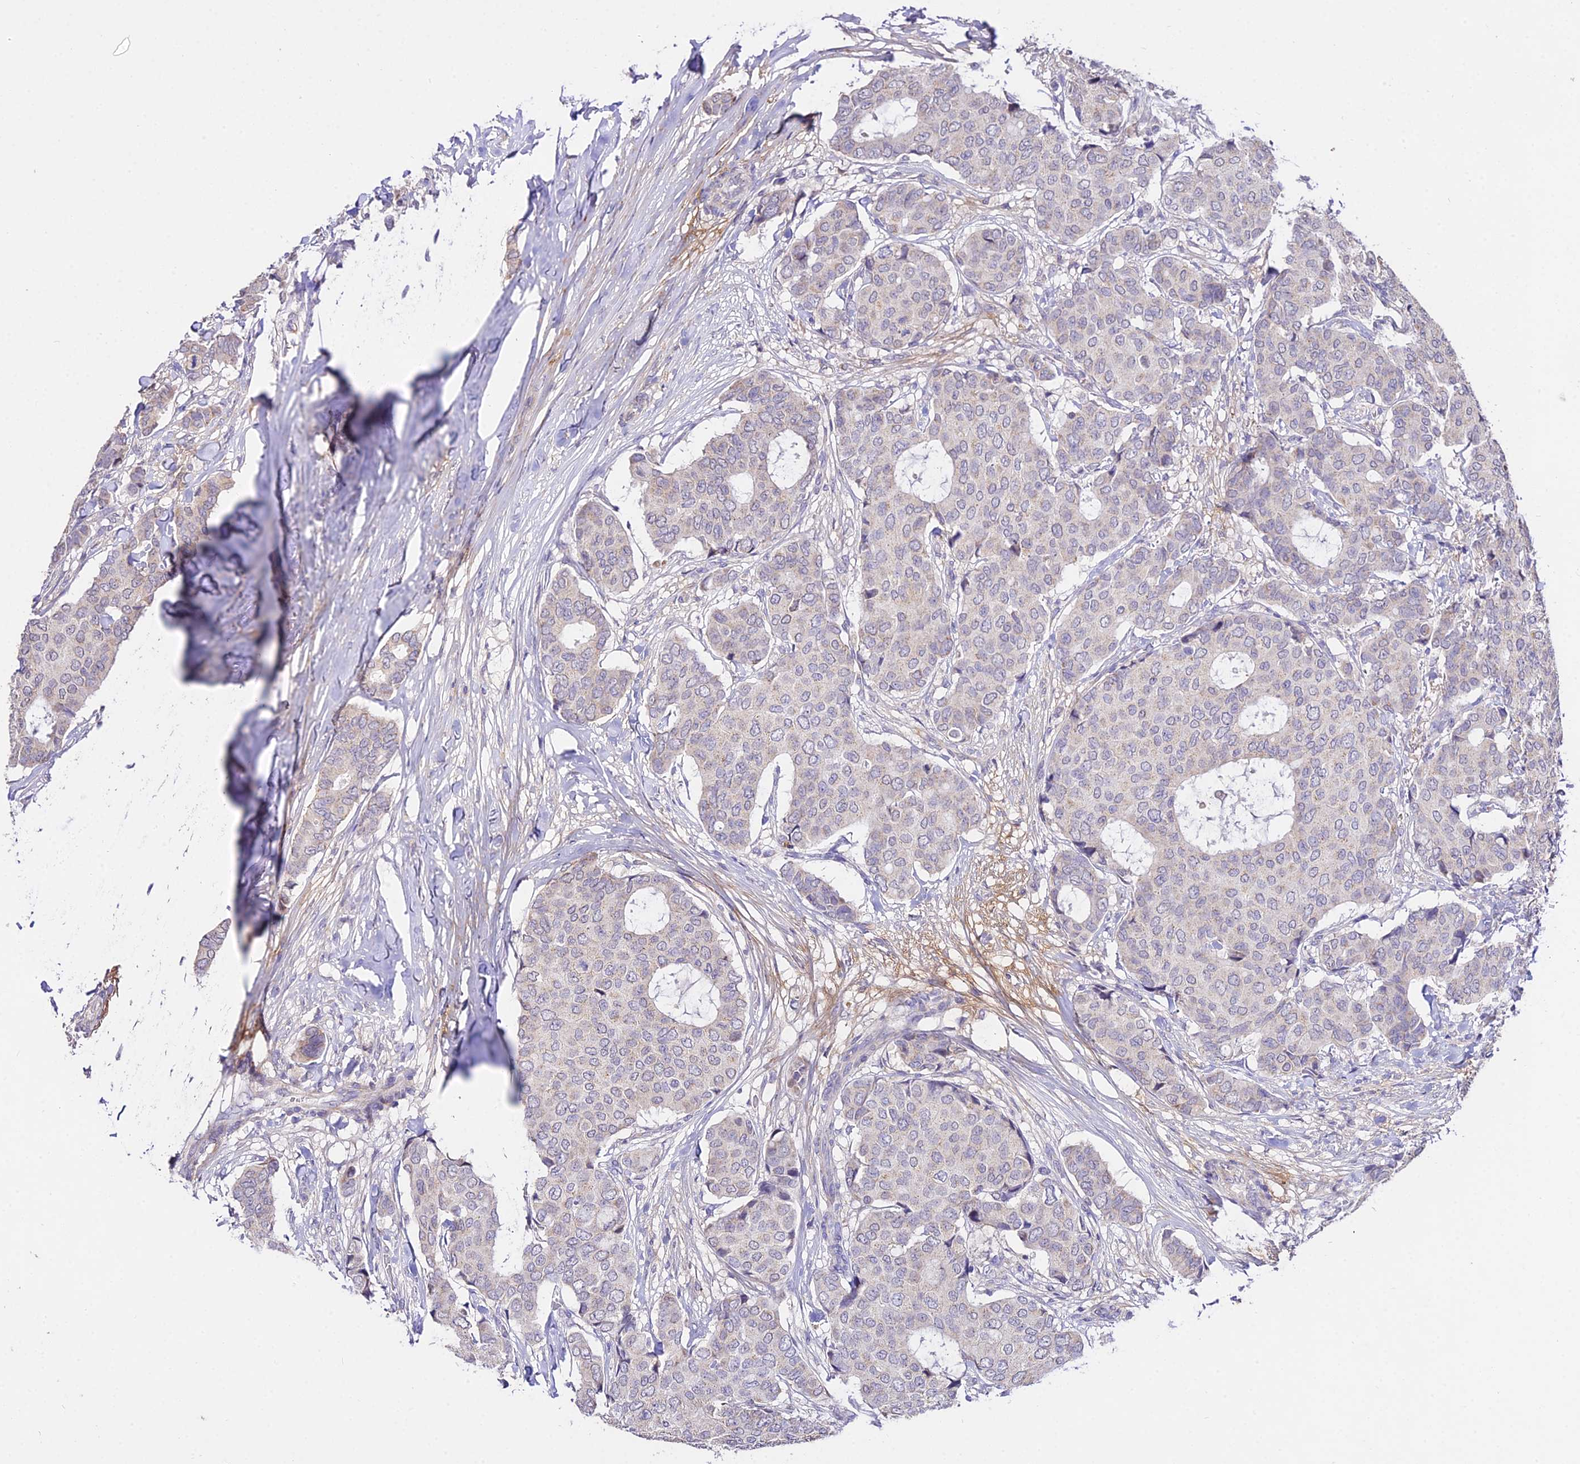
{"staining": {"intensity": "weak", "quantity": "<25%", "location": "cytoplasmic/membranous"}, "tissue": "breast cancer", "cell_type": "Tumor cells", "image_type": "cancer", "snomed": [{"axis": "morphology", "description": "Duct carcinoma"}, {"axis": "topography", "description": "Breast"}], "caption": "Tumor cells are negative for brown protein staining in intraductal carcinoma (breast). The staining was performed using DAB (3,3'-diaminobenzidine) to visualize the protein expression in brown, while the nuclei were stained in blue with hematoxylin (Magnification: 20x).", "gene": "WDR5B", "patient": {"sex": "female", "age": 75}}